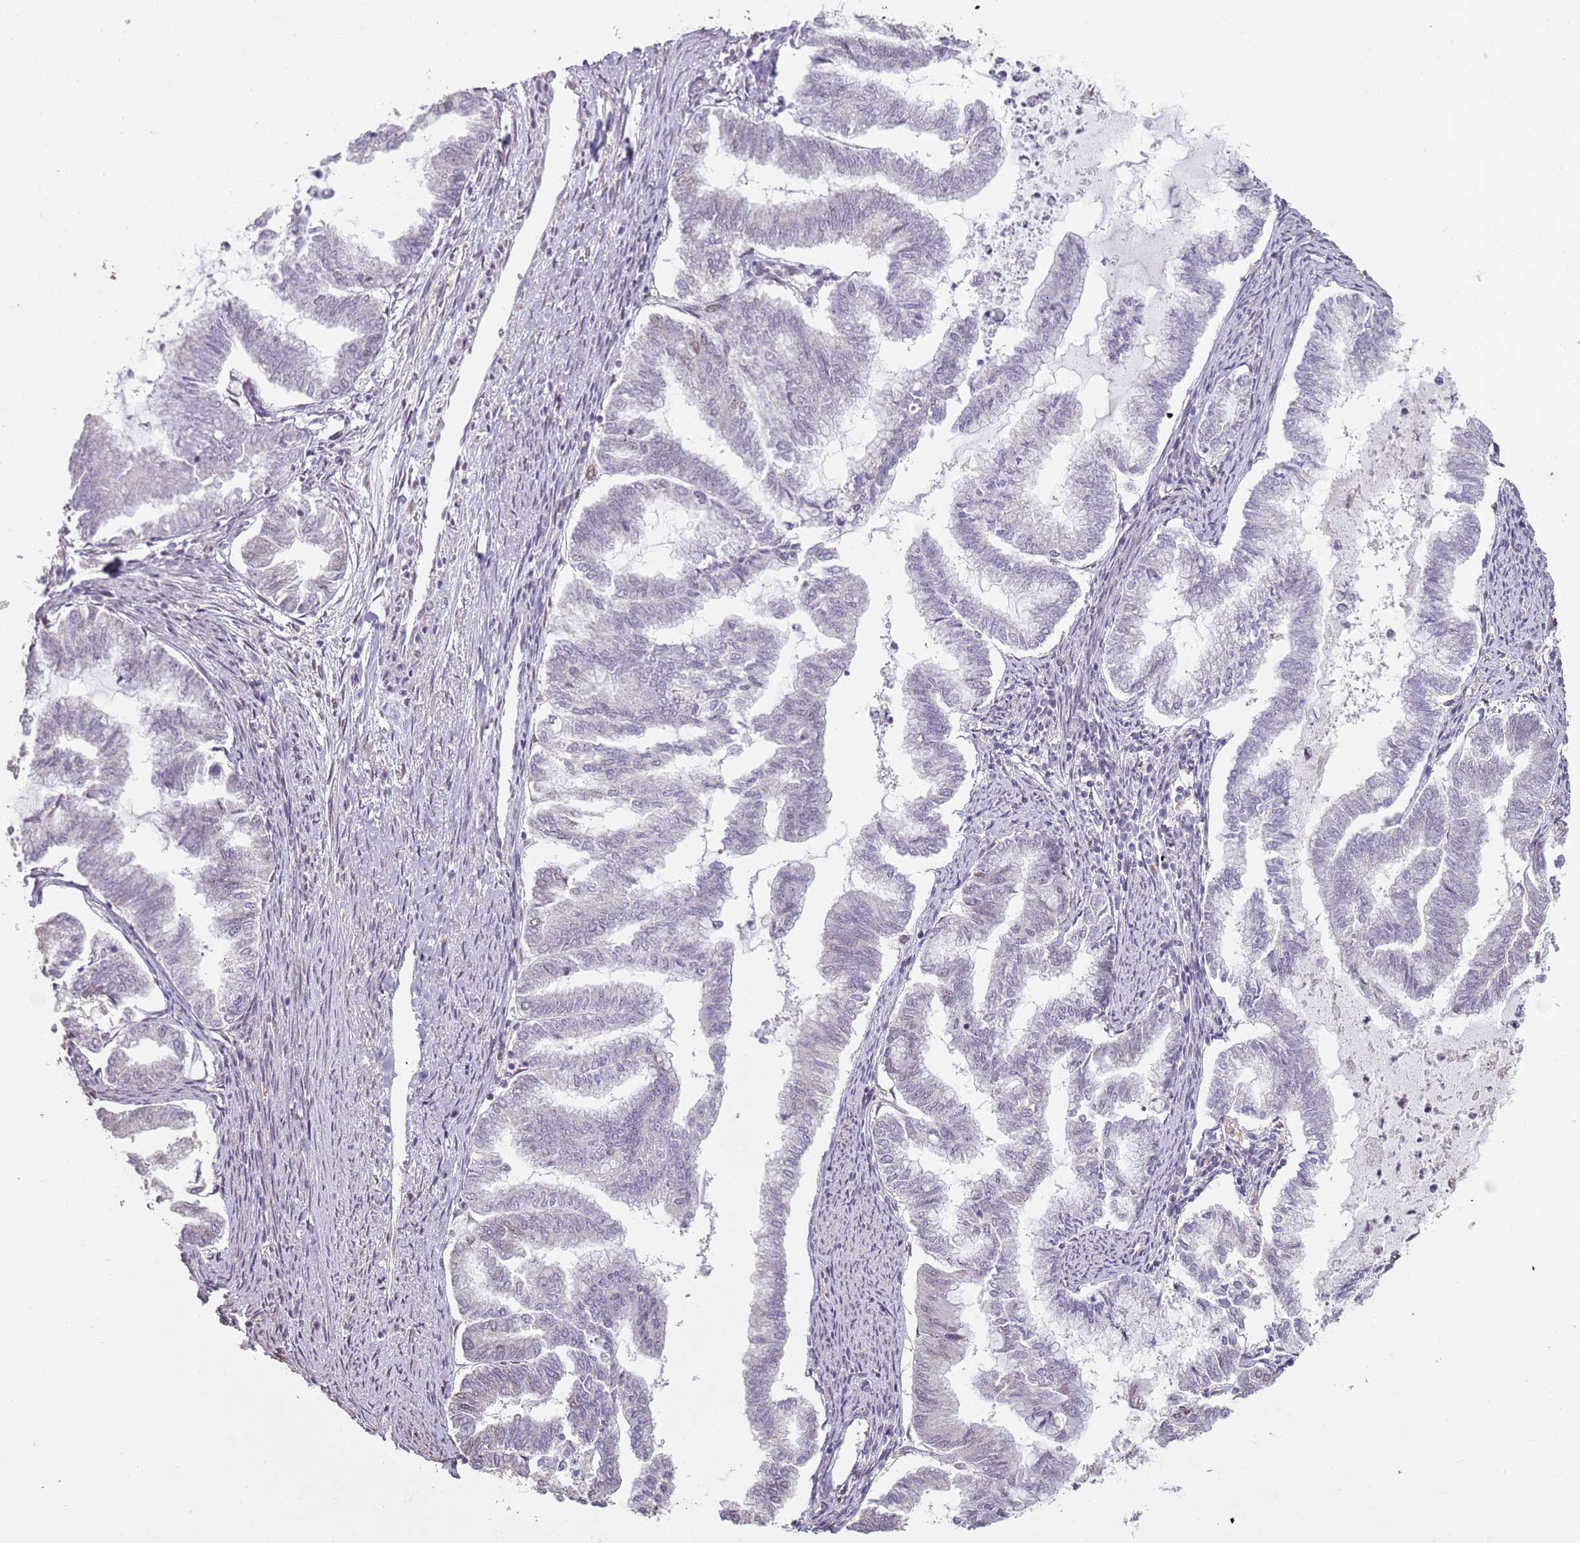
{"staining": {"intensity": "negative", "quantity": "none", "location": "none"}, "tissue": "endometrial cancer", "cell_type": "Tumor cells", "image_type": "cancer", "snomed": [{"axis": "morphology", "description": "Adenocarcinoma, NOS"}, {"axis": "topography", "description": "Endometrium"}], "caption": "A high-resolution image shows IHC staining of endometrial adenocarcinoma, which reveals no significant positivity in tumor cells.", "gene": "ARL14EP", "patient": {"sex": "female", "age": 79}}